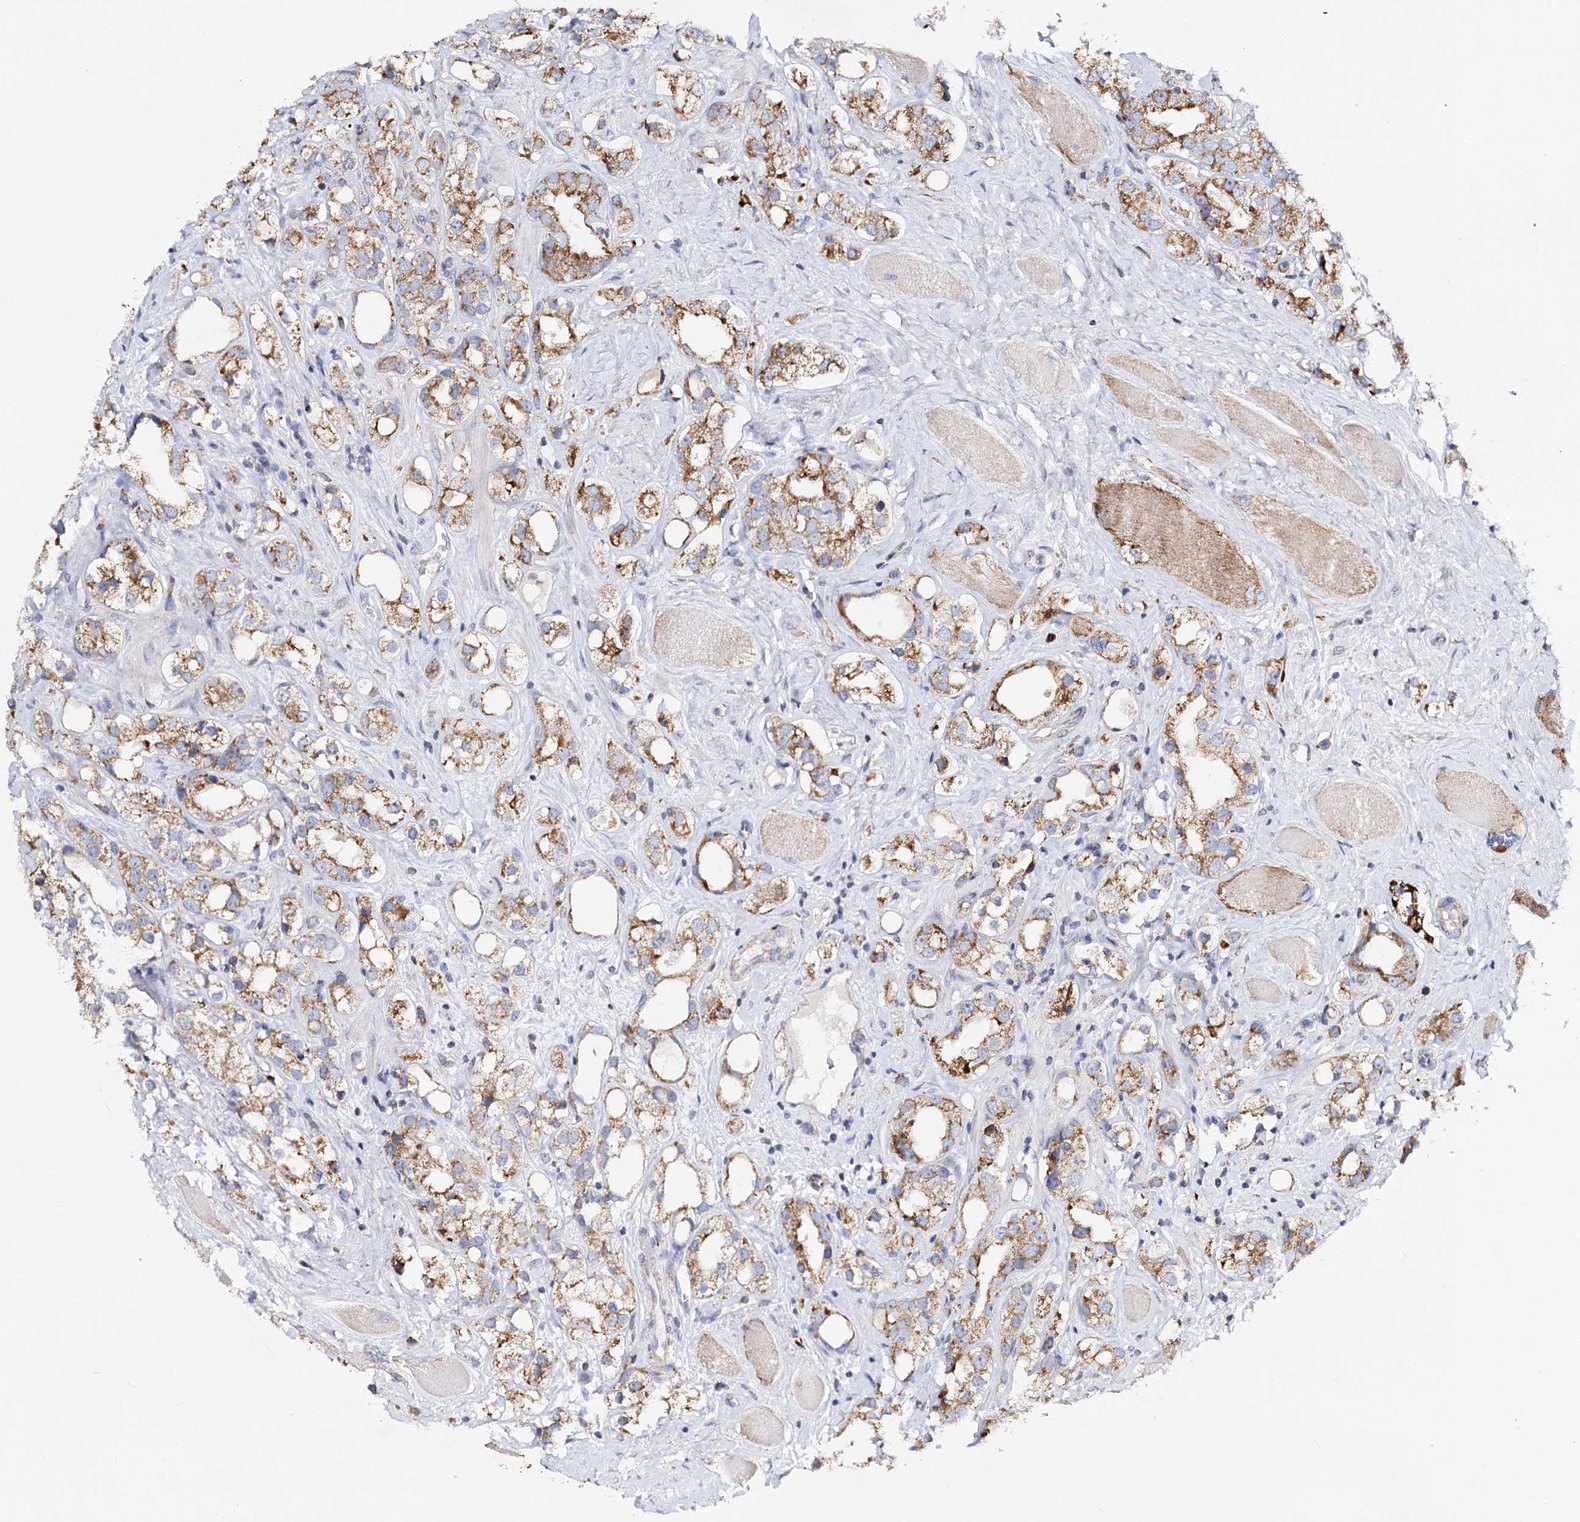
{"staining": {"intensity": "moderate", "quantity": ">75%", "location": "cytoplasmic/membranous"}, "tissue": "prostate cancer", "cell_type": "Tumor cells", "image_type": "cancer", "snomed": [{"axis": "morphology", "description": "Adenocarcinoma, NOS"}, {"axis": "topography", "description": "Prostate"}], "caption": "The histopathology image shows a brown stain indicating the presence of a protein in the cytoplasmic/membranous of tumor cells in adenocarcinoma (prostate).", "gene": "CFAP46", "patient": {"sex": "male", "age": 79}}